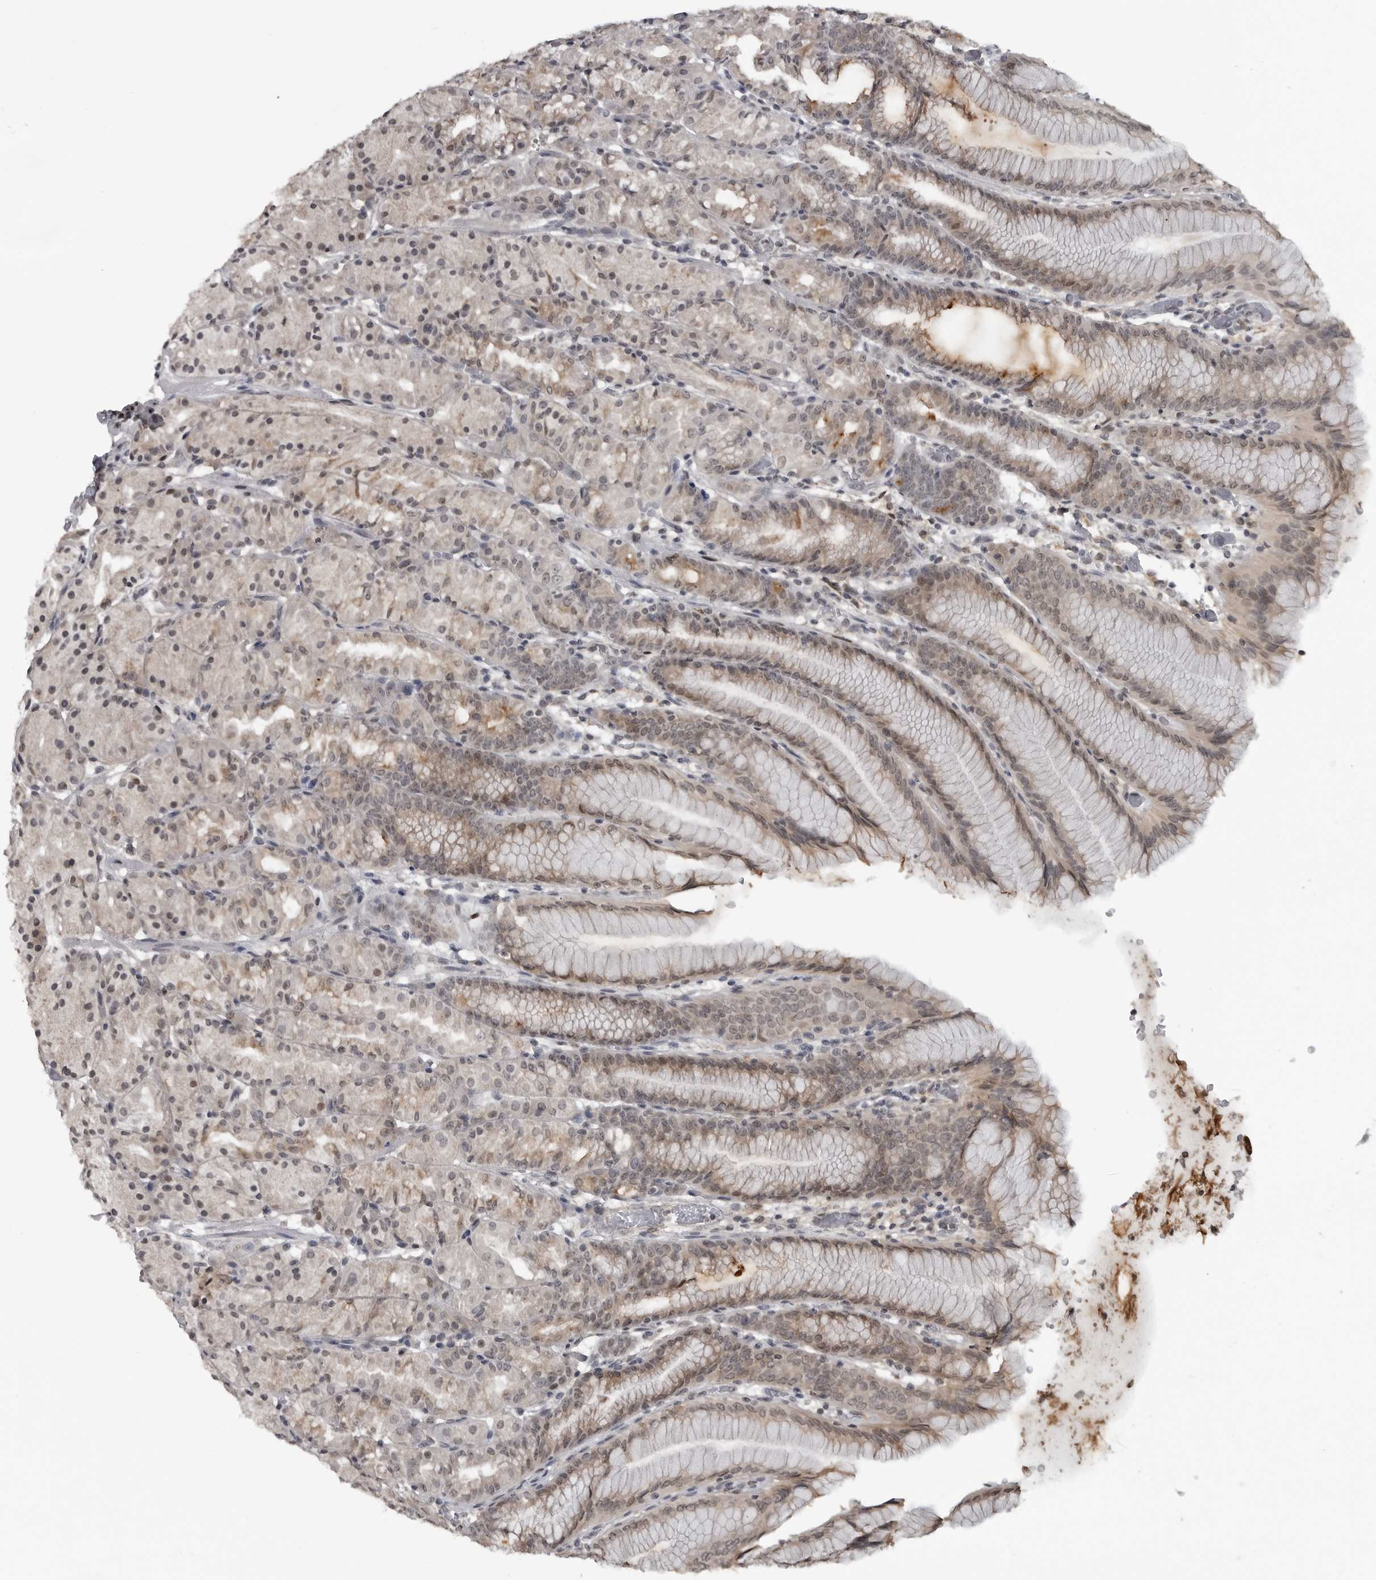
{"staining": {"intensity": "weak", "quantity": "25%-75%", "location": "cytoplasmic/membranous,nuclear"}, "tissue": "stomach", "cell_type": "Glandular cells", "image_type": "normal", "snomed": [{"axis": "morphology", "description": "Normal tissue, NOS"}, {"axis": "topography", "description": "Stomach, upper"}], "caption": "The photomicrograph demonstrates immunohistochemical staining of unremarkable stomach. There is weak cytoplasmic/membranous,nuclear expression is identified in approximately 25%-75% of glandular cells. The staining was performed using DAB to visualize the protein expression in brown, while the nuclei were stained in blue with hematoxylin (Magnification: 20x).", "gene": "C8orf58", "patient": {"sex": "male", "age": 48}}